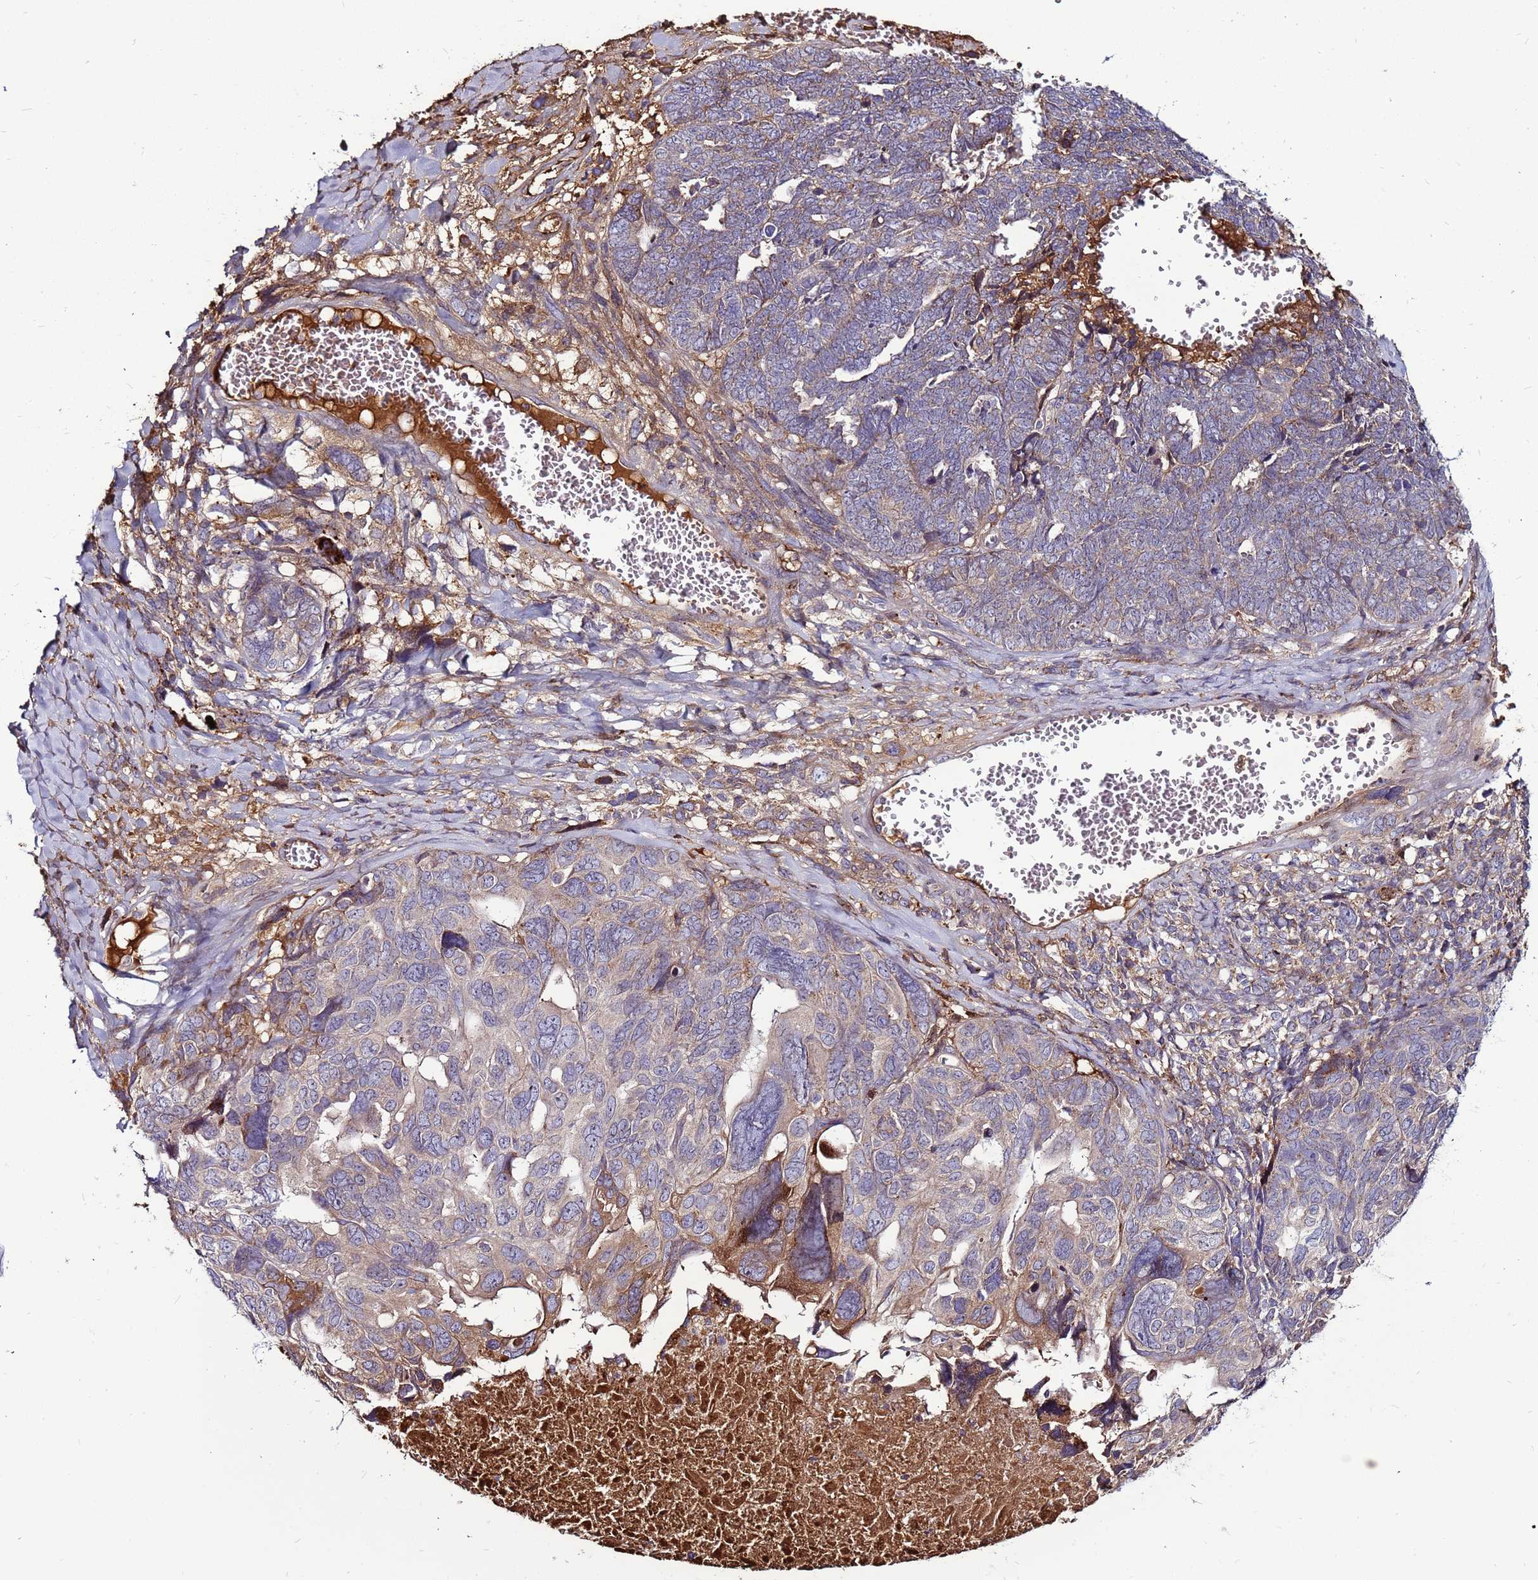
{"staining": {"intensity": "moderate", "quantity": "<25%", "location": "cytoplasmic/membranous"}, "tissue": "ovarian cancer", "cell_type": "Tumor cells", "image_type": "cancer", "snomed": [{"axis": "morphology", "description": "Cystadenocarcinoma, serous, NOS"}, {"axis": "topography", "description": "Ovary"}], "caption": "There is low levels of moderate cytoplasmic/membranous expression in tumor cells of ovarian cancer (serous cystadenocarcinoma), as demonstrated by immunohistochemical staining (brown color).", "gene": "CCDC71", "patient": {"sex": "female", "age": 79}}